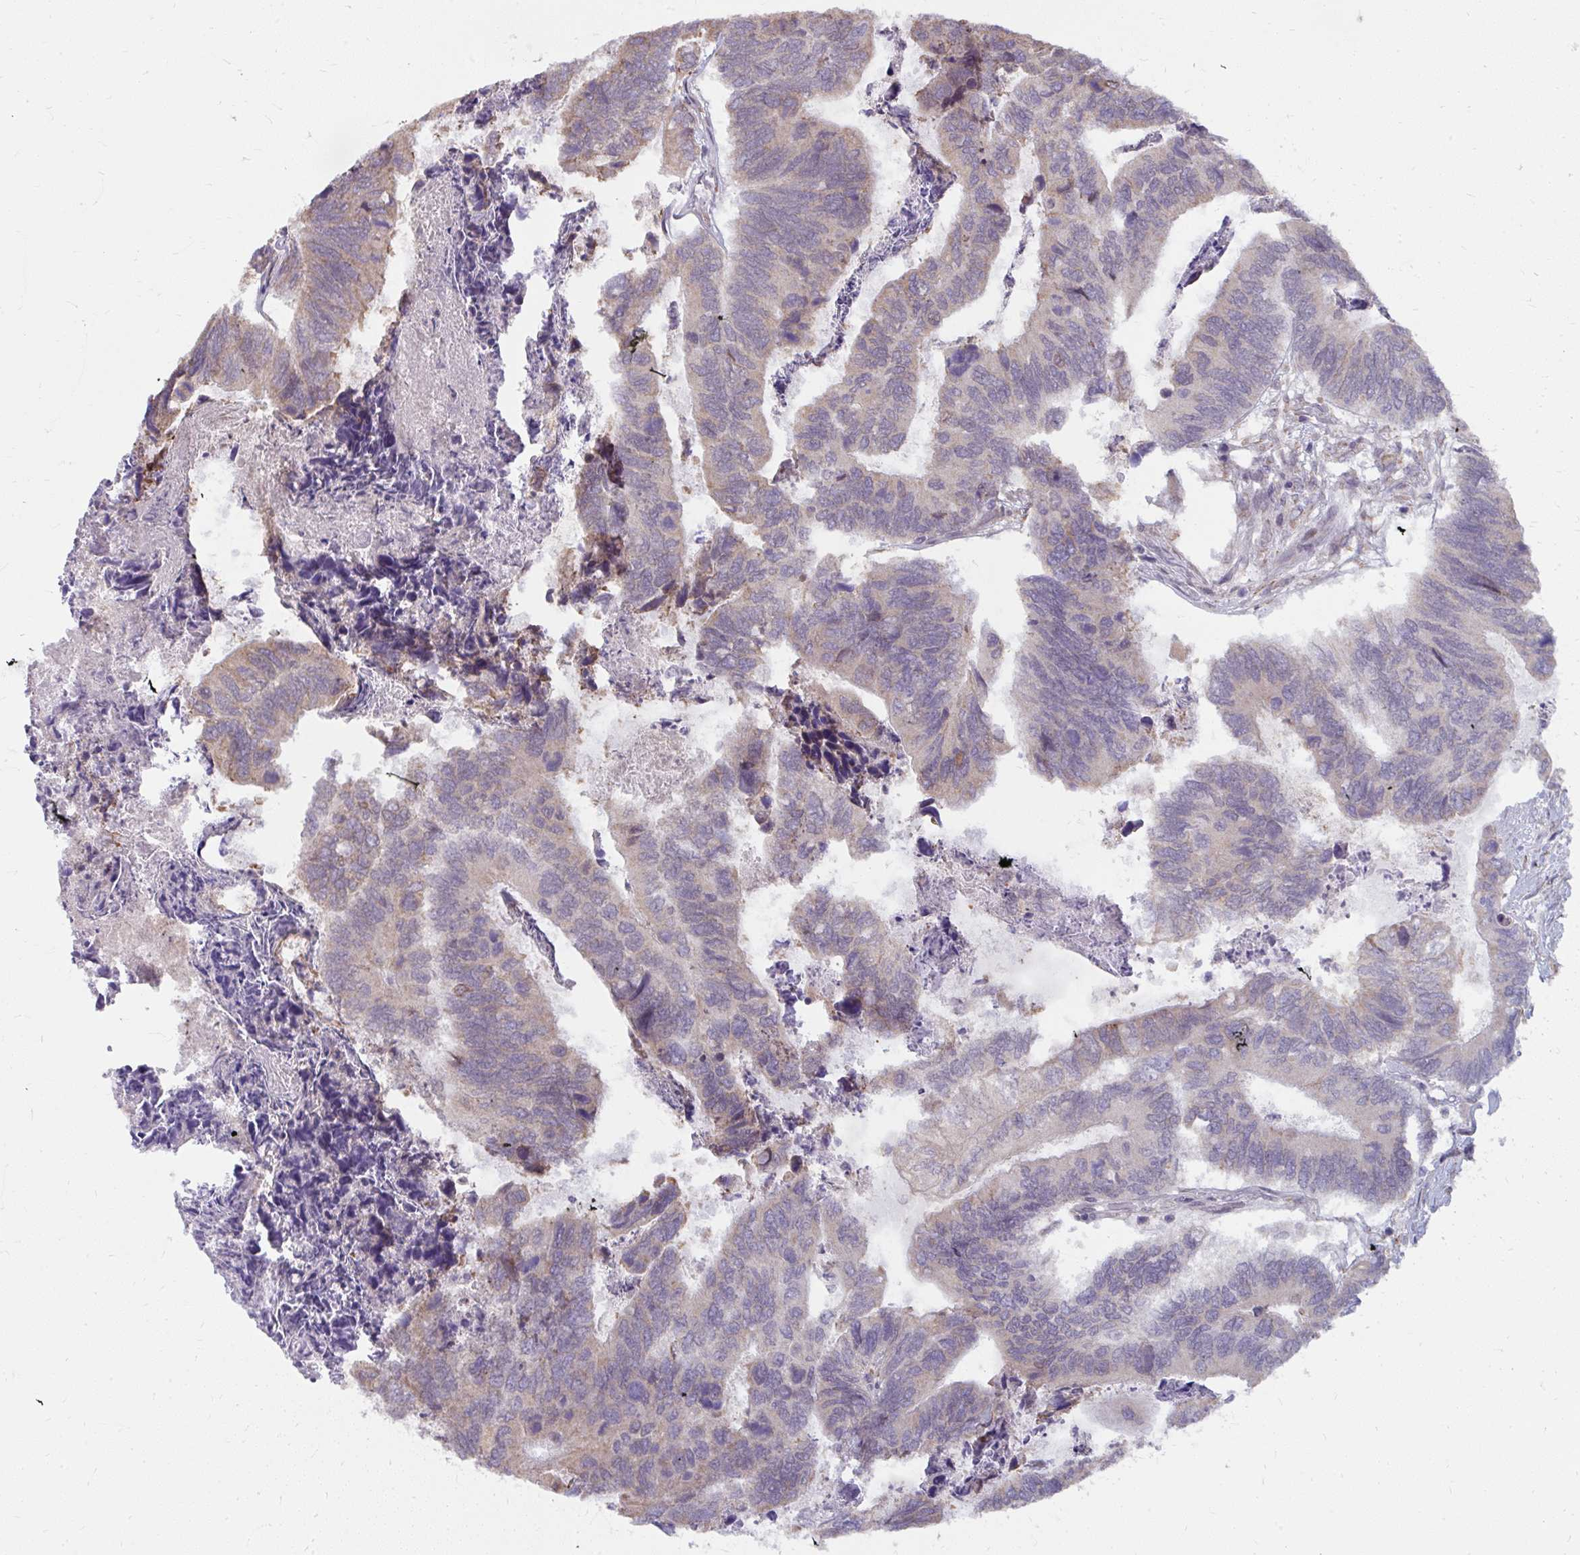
{"staining": {"intensity": "weak", "quantity": "<25%", "location": "cytoplasmic/membranous"}, "tissue": "colorectal cancer", "cell_type": "Tumor cells", "image_type": "cancer", "snomed": [{"axis": "morphology", "description": "Adenocarcinoma, NOS"}, {"axis": "topography", "description": "Colon"}], "caption": "This is an immunohistochemistry (IHC) image of colorectal cancer. There is no expression in tumor cells.", "gene": "NMNAT1", "patient": {"sex": "female", "age": 67}}